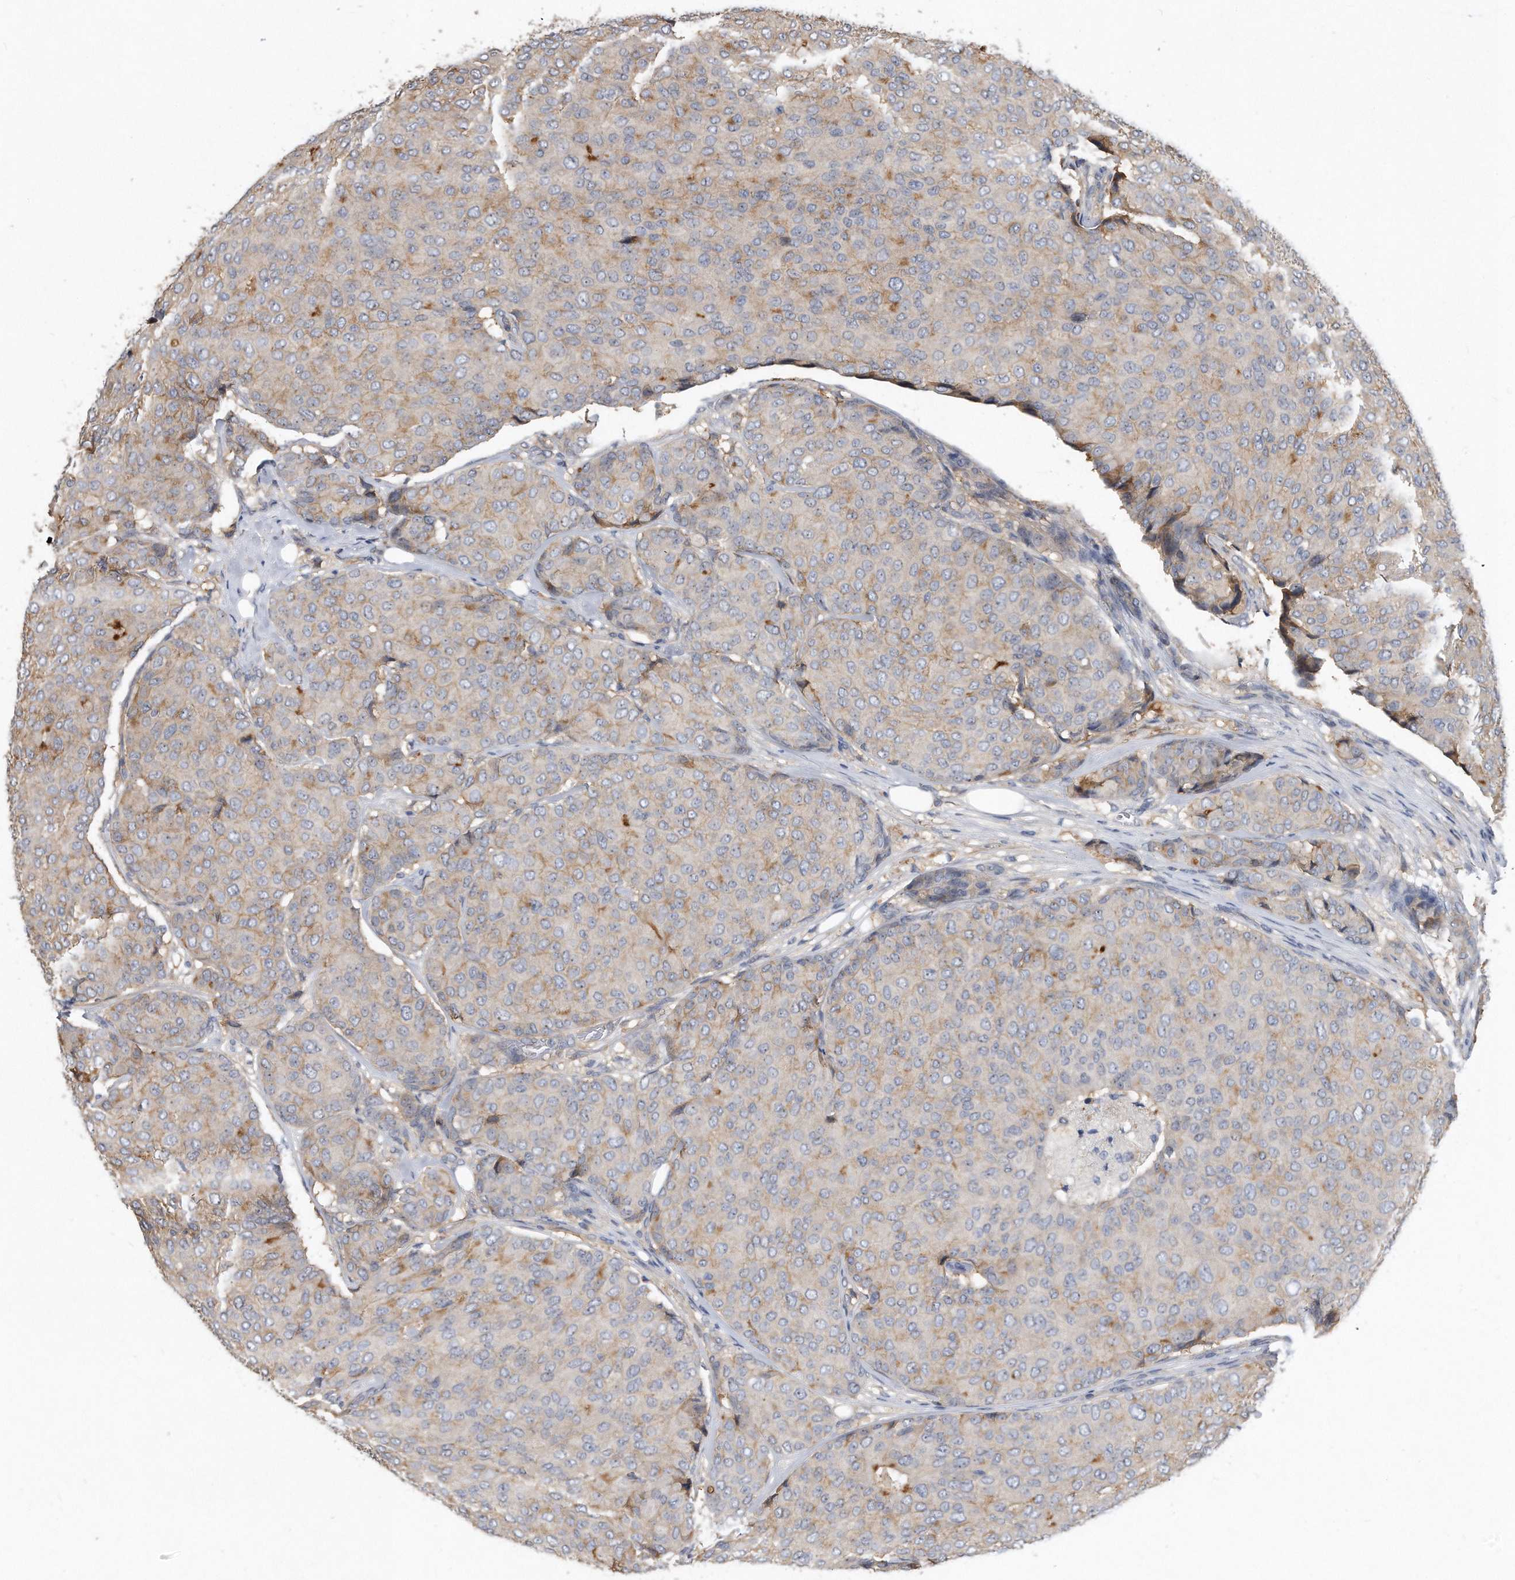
{"staining": {"intensity": "moderate", "quantity": "<25%", "location": "cytoplasmic/membranous"}, "tissue": "breast cancer", "cell_type": "Tumor cells", "image_type": "cancer", "snomed": [{"axis": "morphology", "description": "Duct carcinoma"}, {"axis": "topography", "description": "Breast"}], "caption": "The image demonstrates immunohistochemical staining of breast intraductal carcinoma. There is moderate cytoplasmic/membranous expression is present in approximately <25% of tumor cells.", "gene": "PGBD2", "patient": {"sex": "female", "age": 75}}